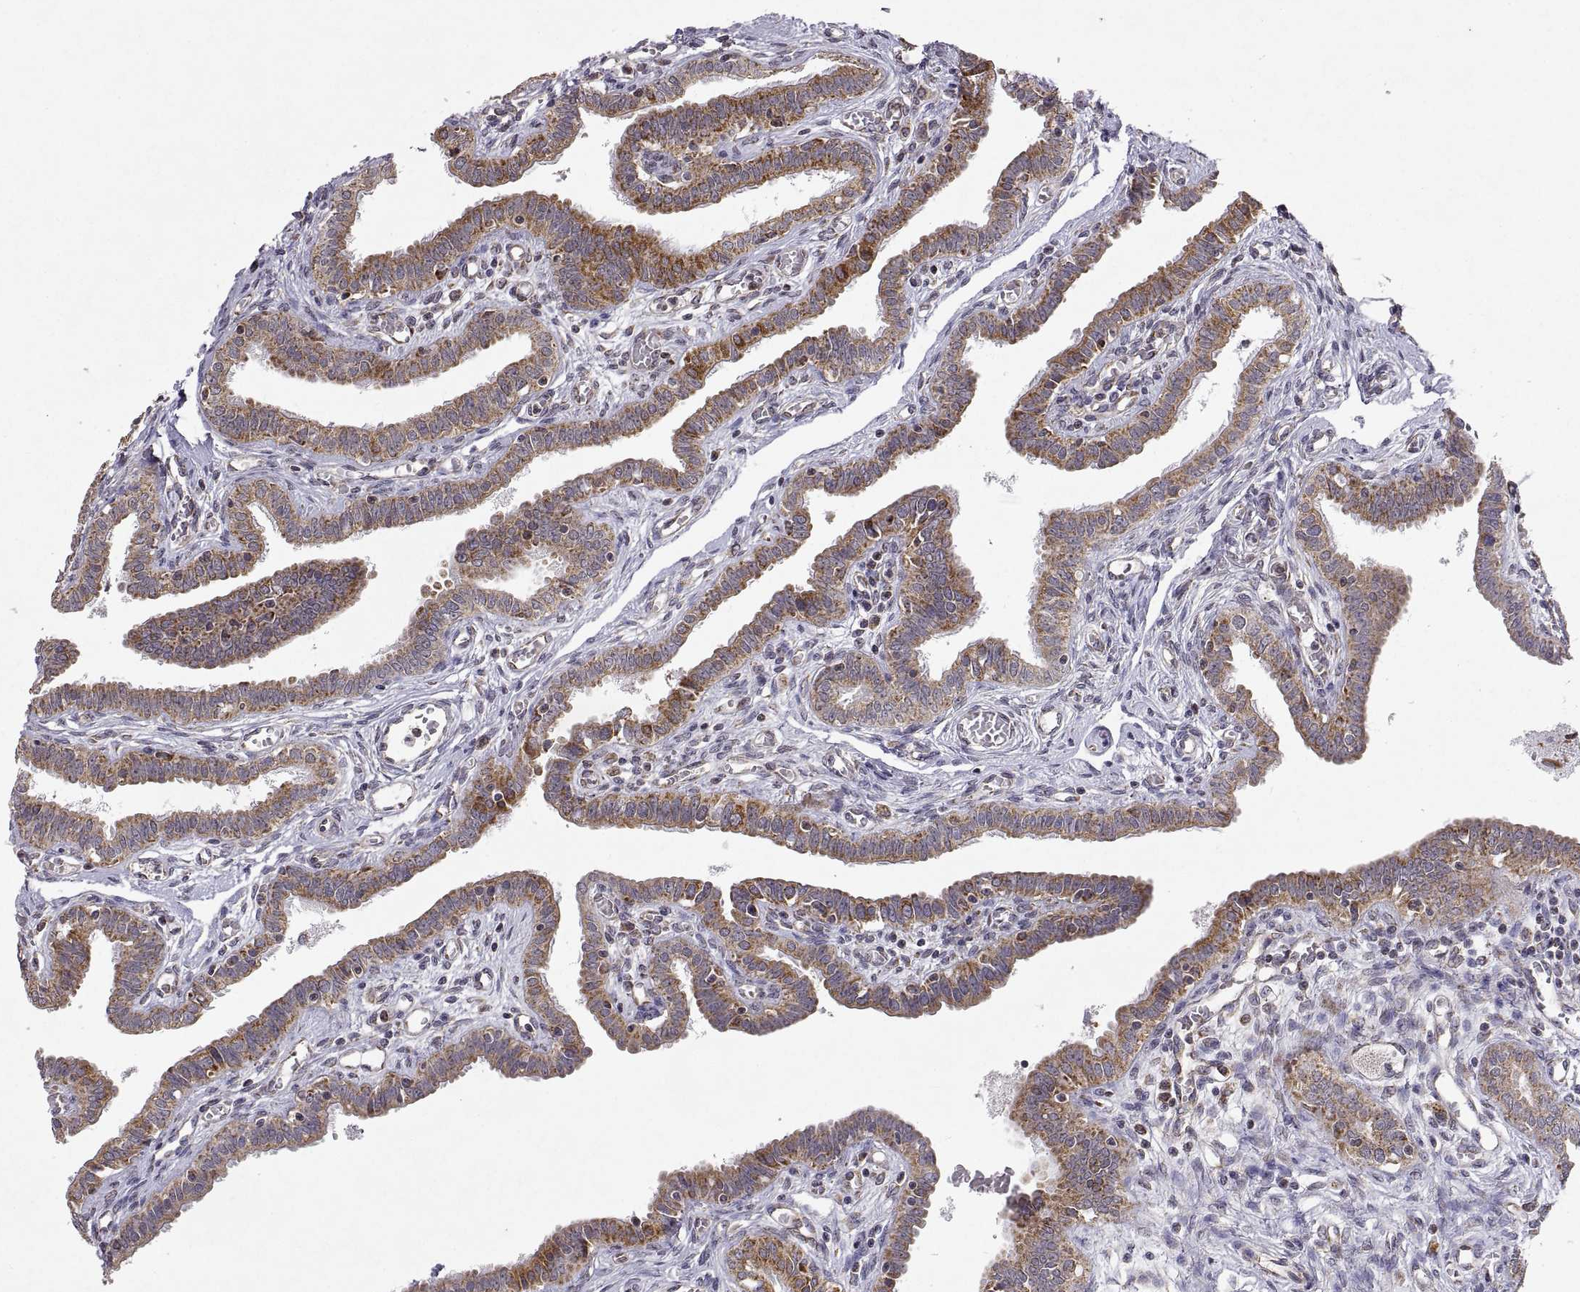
{"staining": {"intensity": "moderate", "quantity": ">75%", "location": "cytoplasmic/membranous"}, "tissue": "fallopian tube", "cell_type": "Glandular cells", "image_type": "normal", "snomed": [{"axis": "morphology", "description": "Normal tissue, NOS"}, {"axis": "morphology", "description": "Carcinoma, endometroid"}, {"axis": "topography", "description": "Fallopian tube"}, {"axis": "topography", "description": "Ovary"}], "caption": "A micrograph of fallopian tube stained for a protein reveals moderate cytoplasmic/membranous brown staining in glandular cells.", "gene": "MANBAL", "patient": {"sex": "female", "age": 42}}